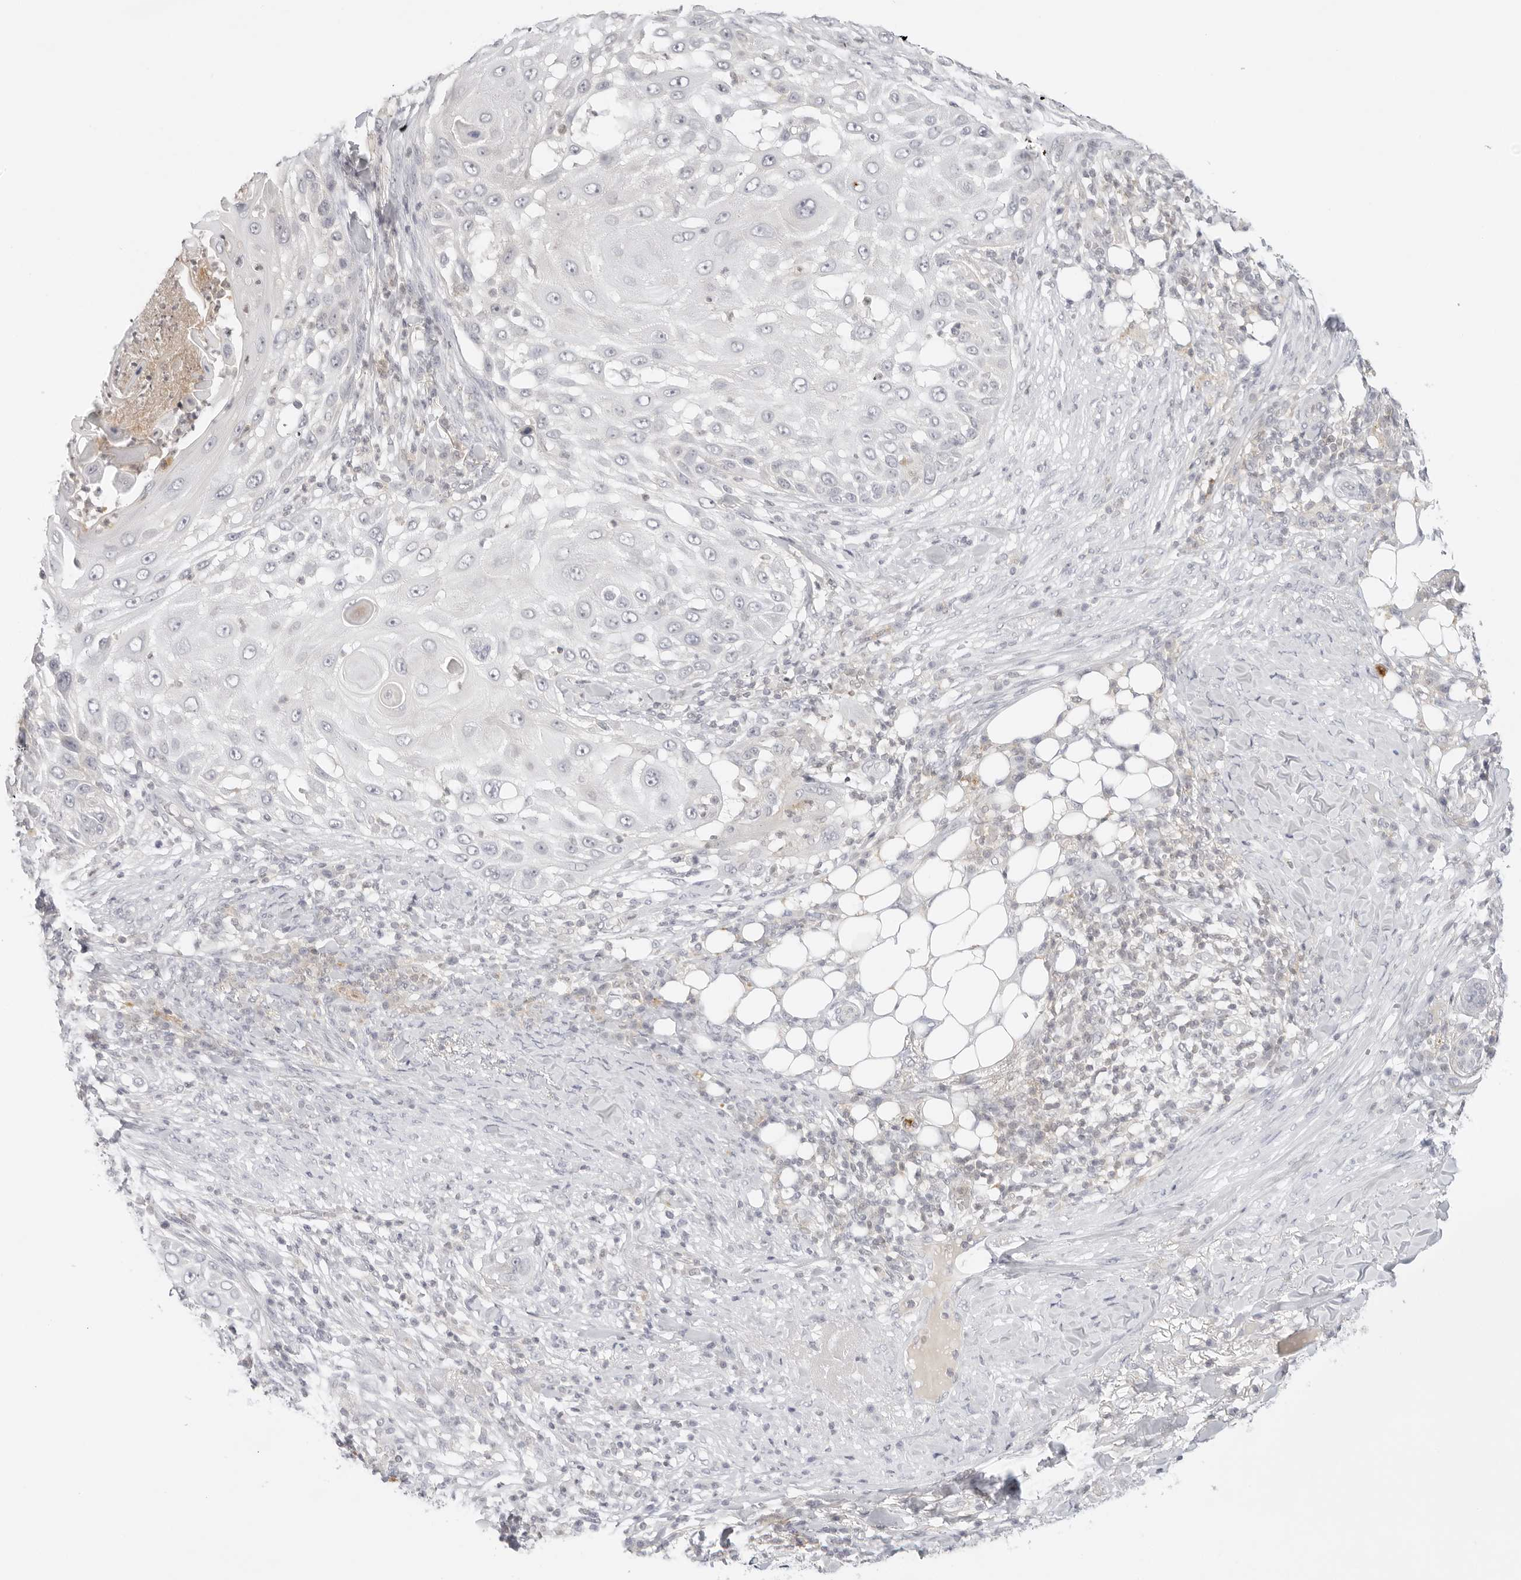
{"staining": {"intensity": "negative", "quantity": "none", "location": "none"}, "tissue": "skin cancer", "cell_type": "Tumor cells", "image_type": "cancer", "snomed": [{"axis": "morphology", "description": "Squamous cell carcinoma, NOS"}, {"axis": "topography", "description": "Skin"}], "caption": "Image shows no protein positivity in tumor cells of skin squamous cell carcinoma tissue.", "gene": "TNFRSF14", "patient": {"sex": "female", "age": 44}}